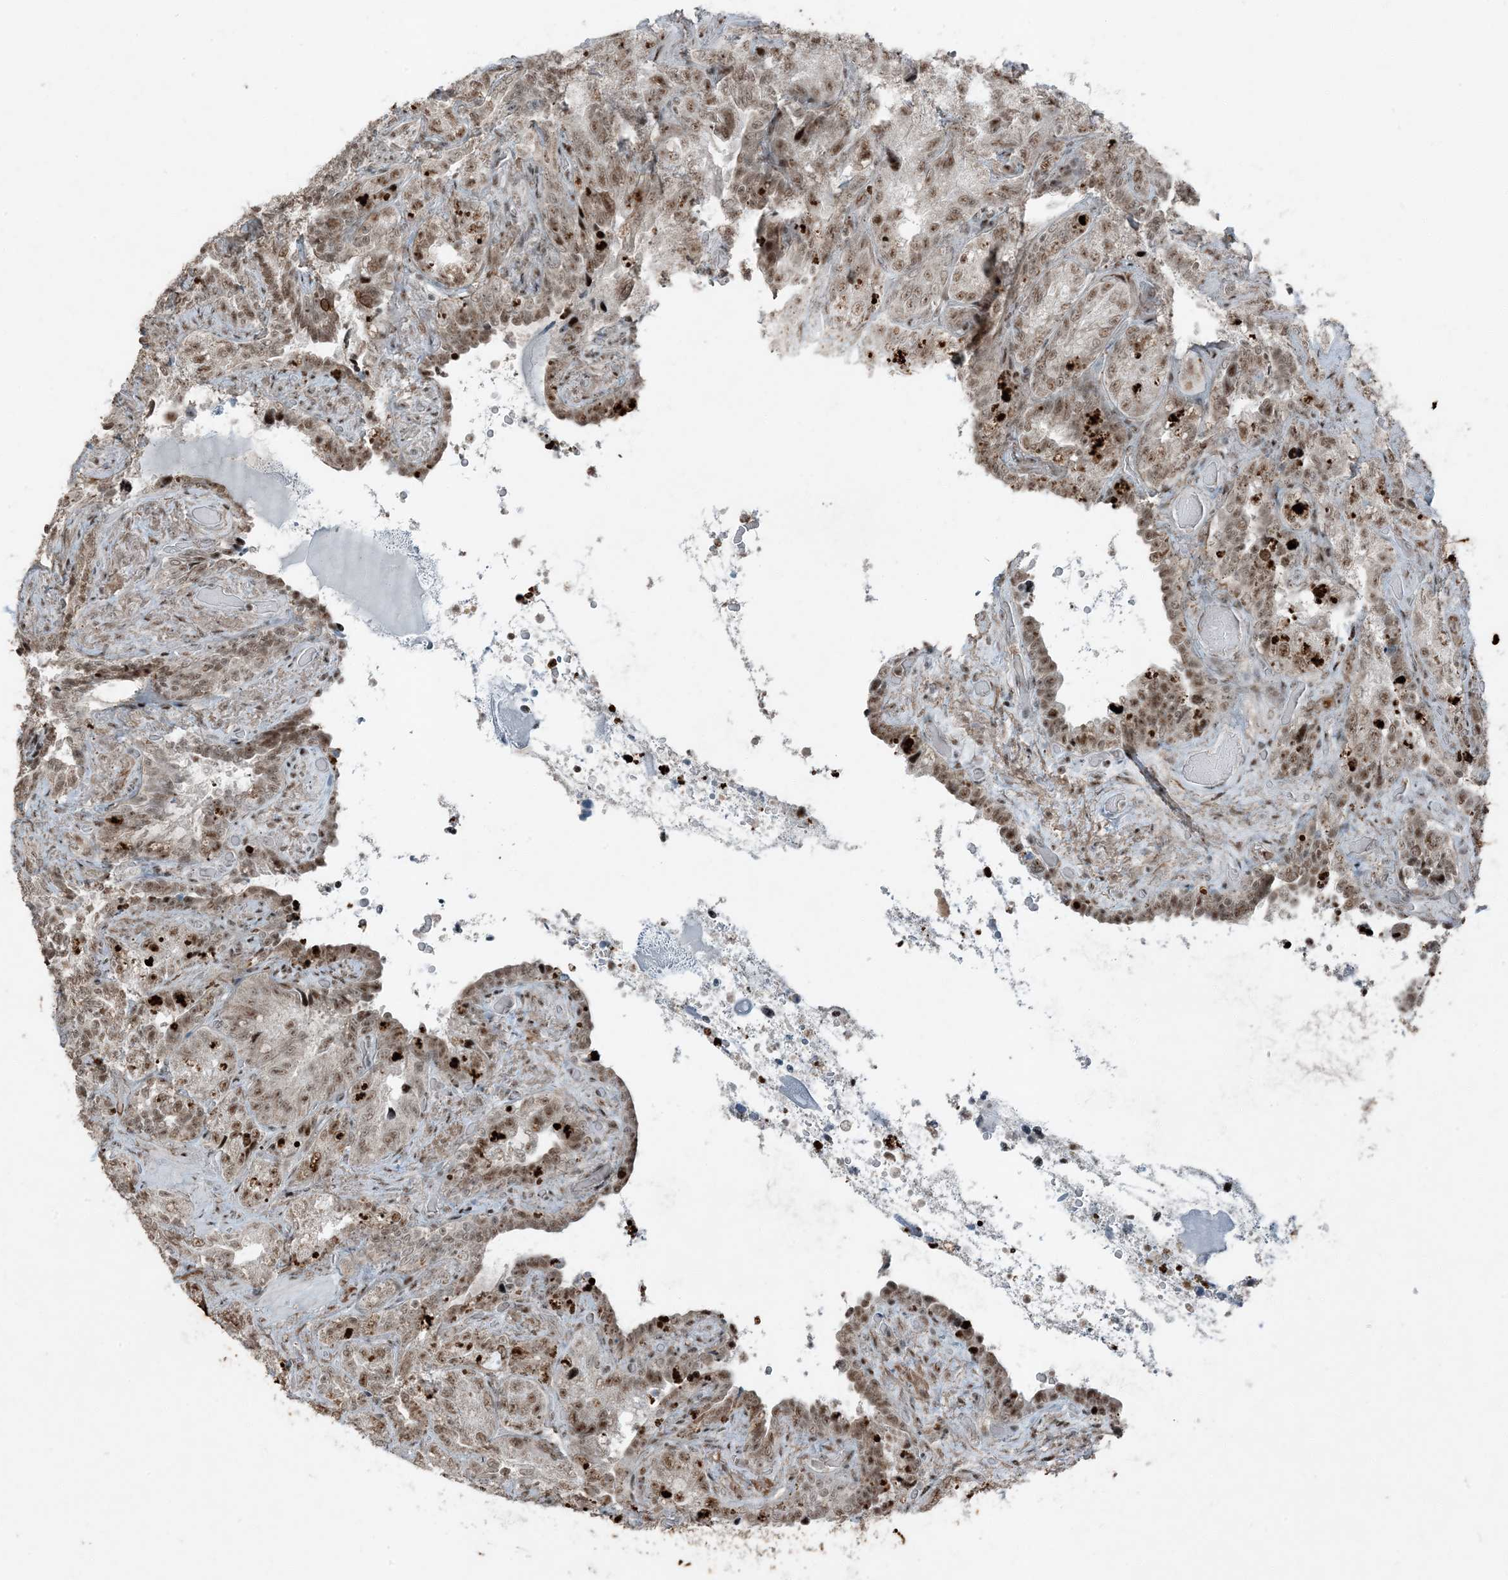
{"staining": {"intensity": "strong", "quantity": ">75%", "location": "cytoplasmic/membranous,nuclear"}, "tissue": "seminal vesicle", "cell_type": "Glandular cells", "image_type": "normal", "snomed": [{"axis": "morphology", "description": "Normal tissue, NOS"}, {"axis": "topography", "description": "Seminal veicle"}, {"axis": "topography", "description": "Peripheral nerve tissue"}], "caption": "Immunohistochemistry (IHC) of normal human seminal vesicle demonstrates high levels of strong cytoplasmic/membranous,nuclear positivity in approximately >75% of glandular cells.", "gene": "TADA2B", "patient": {"sex": "male", "age": 67}}